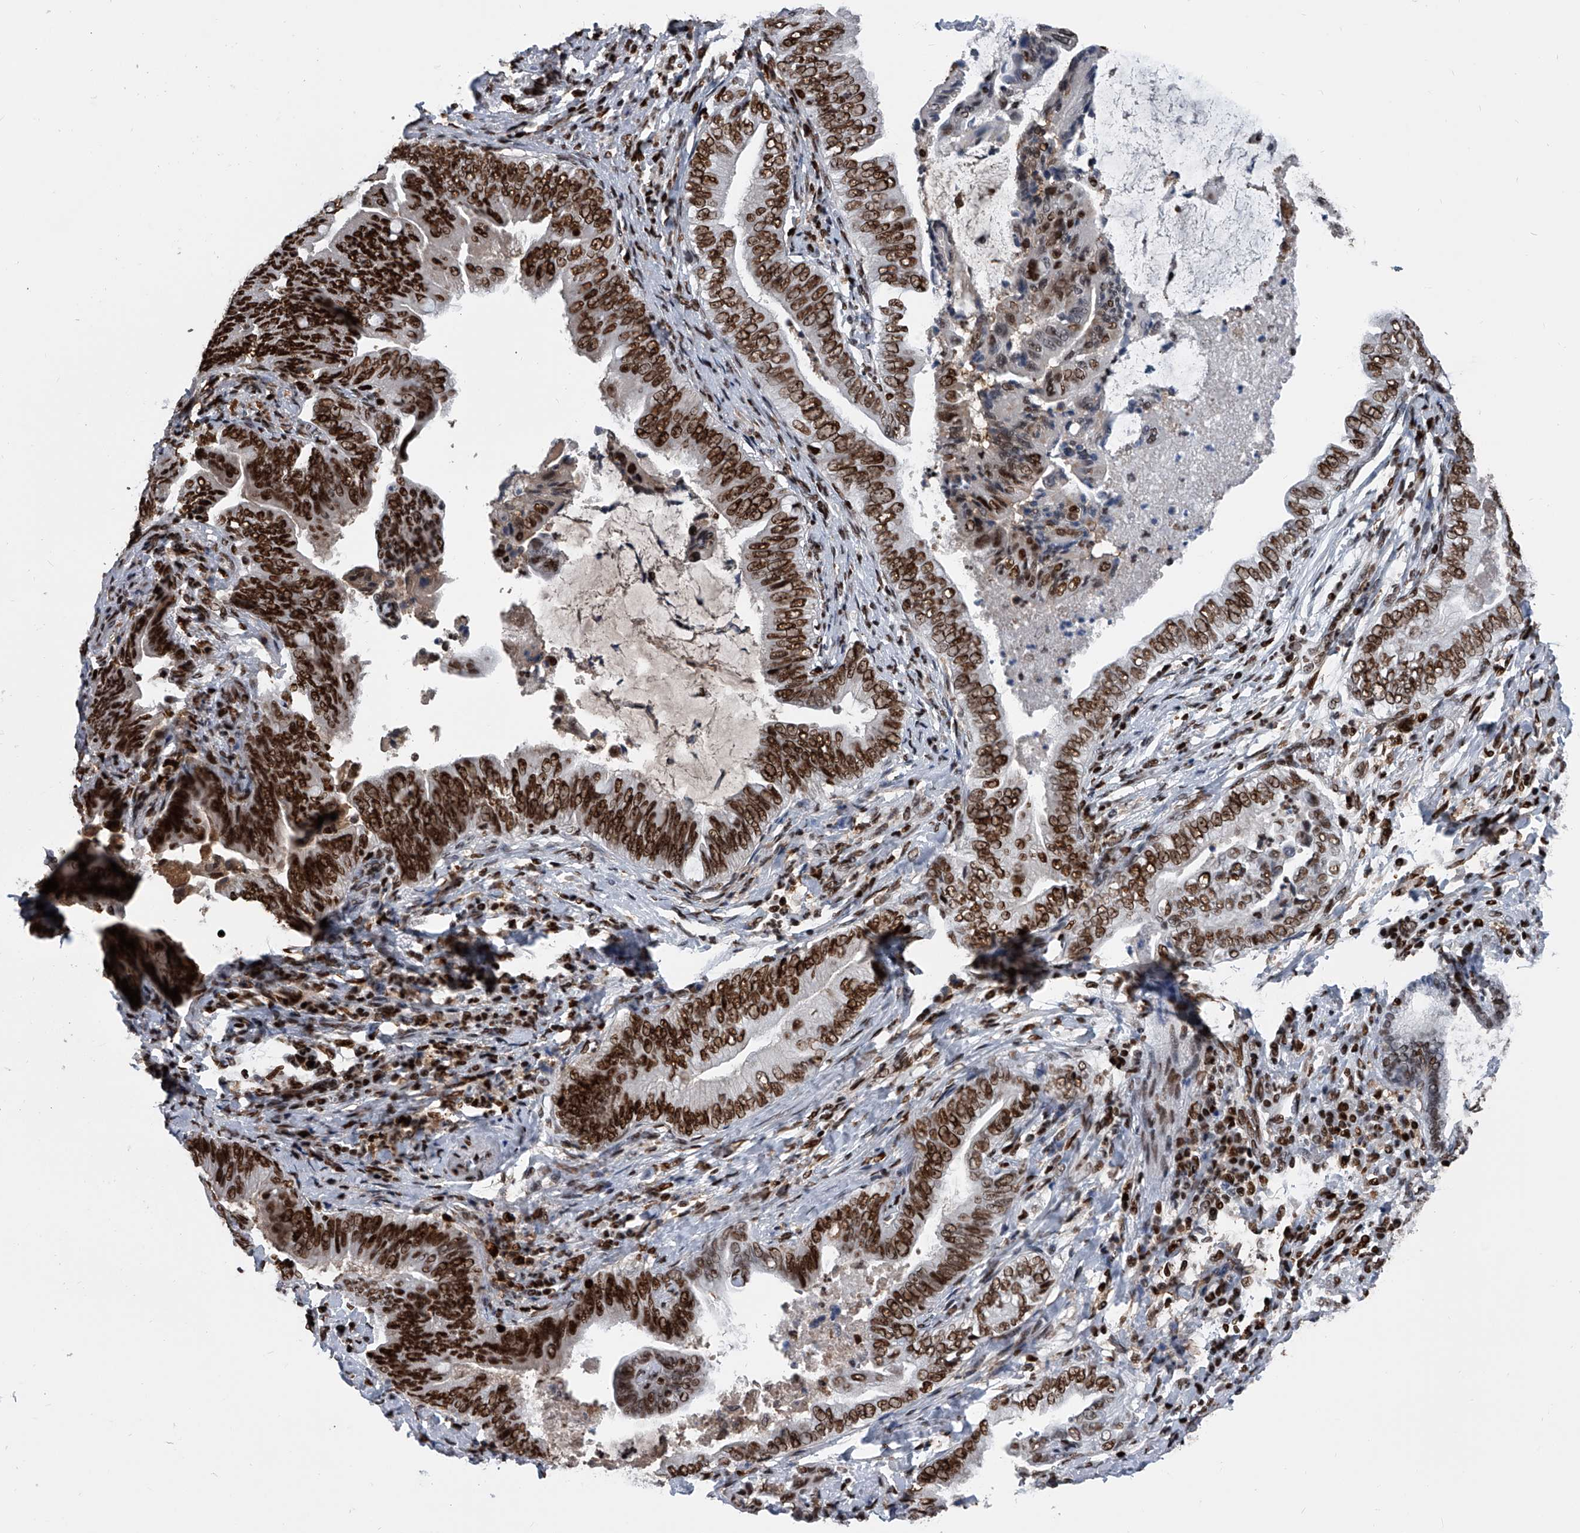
{"staining": {"intensity": "strong", "quantity": ">75%", "location": "nuclear"}, "tissue": "pancreatic cancer", "cell_type": "Tumor cells", "image_type": "cancer", "snomed": [{"axis": "morphology", "description": "Adenocarcinoma, NOS"}, {"axis": "topography", "description": "Pancreas"}], "caption": "Pancreatic cancer (adenocarcinoma) stained with DAB immunohistochemistry (IHC) demonstrates high levels of strong nuclear positivity in approximately >75% of tumor cells.", "gene": "FKBP5", "patient": {"sex": "male", "age": 75}}